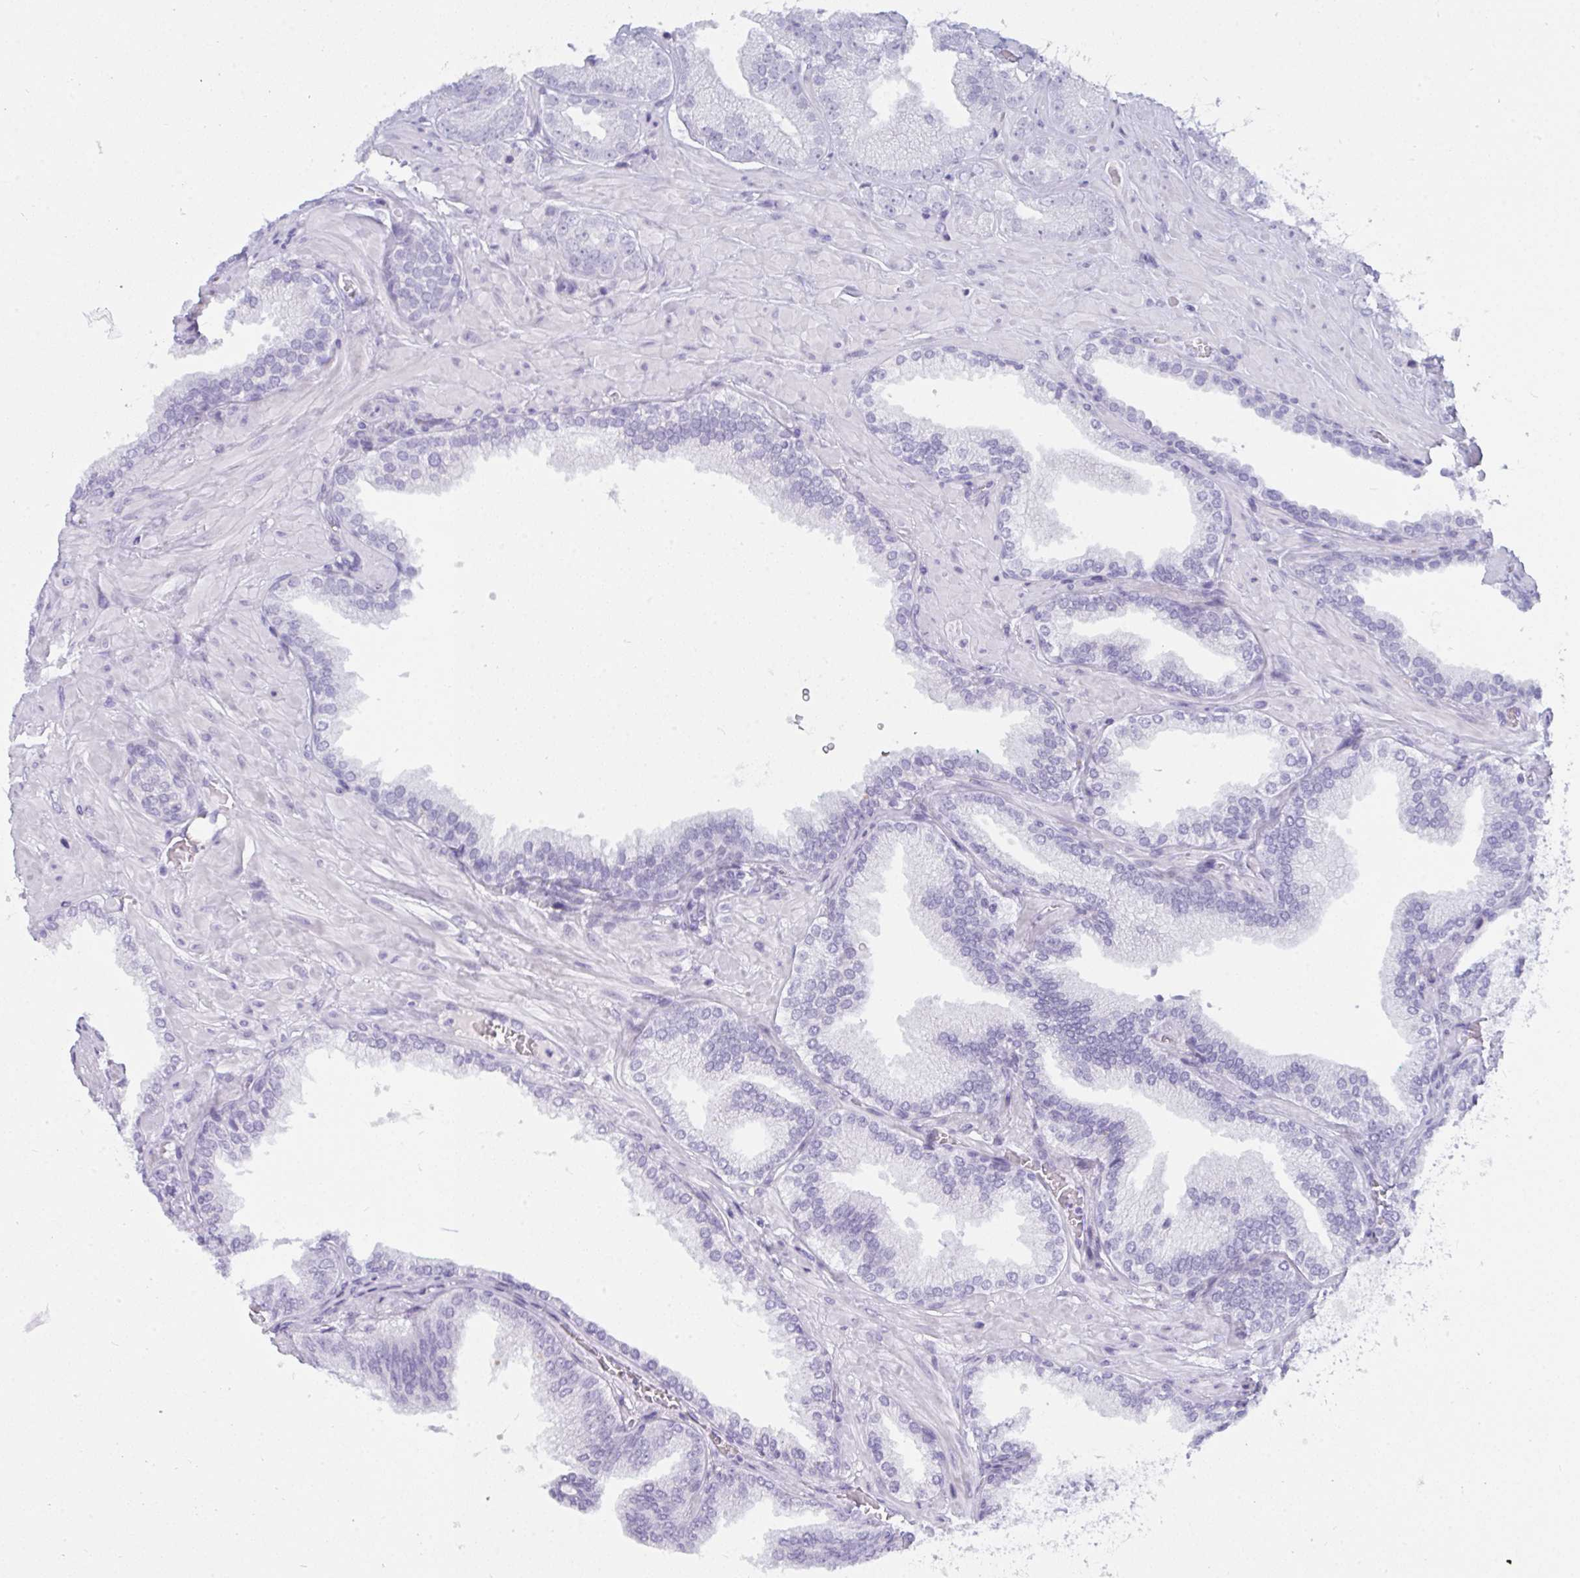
{"staining": {"intensity": "negative", "quantity": "none", "location": "none"}, "tissue": "prostate cancer", "cell_type": "Tumor cells", "image_type": "cancer", "snomed": [{"axis": "morphology", "description": "Adenocarcinoma, High grade"}, {"axis": "topography", "description": "Prostate"}], "caption": "Tumor cells are negative for protein expression in human prostate cancer. (Immunohistochemistry (ihc), brightfield microscopy, high magnification).", "gene": "PRDM9", "patient": {"sex": "male", "age": 68}}